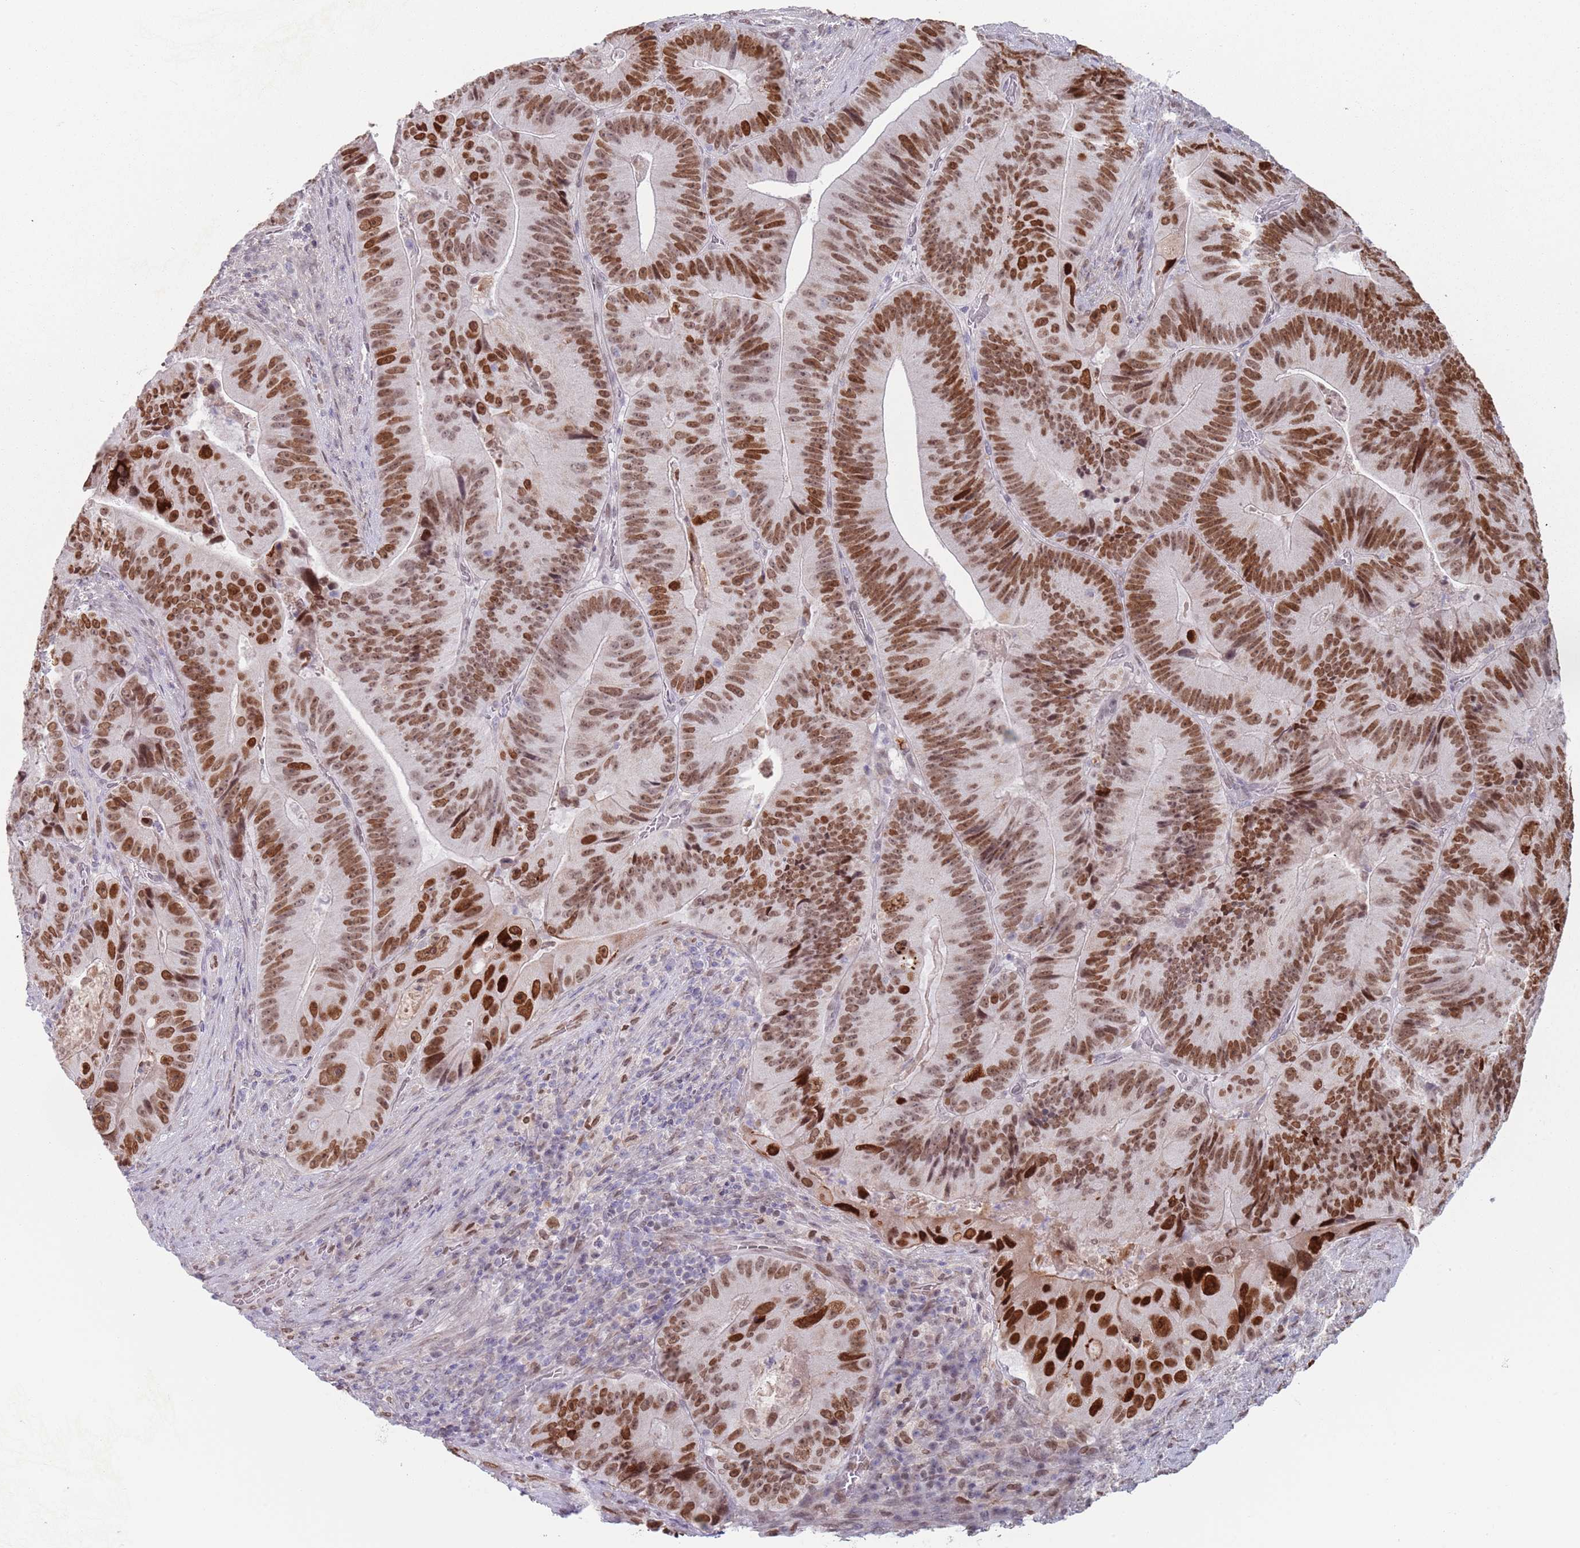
{"staining": {"intensity": "strong", "quantity": ">75%", "location": "nuclear"}, "tissue": "colorectal cancer", "cell_type": "Tumor cells", "image_type": "cancer", "snomed": [{"axis": "morphology", "description": "Adenocarcinoma, NOS"}, {"axis": "topography", "description": "Colon"}], "caption": "Immunohistochemical staining of human colorectal cancer demonstrates high levels of strong nuclear positivity in about >75% of tumor cells.", "gene": "MFSD12", "patient": {"sex": "female", "age": 86}}